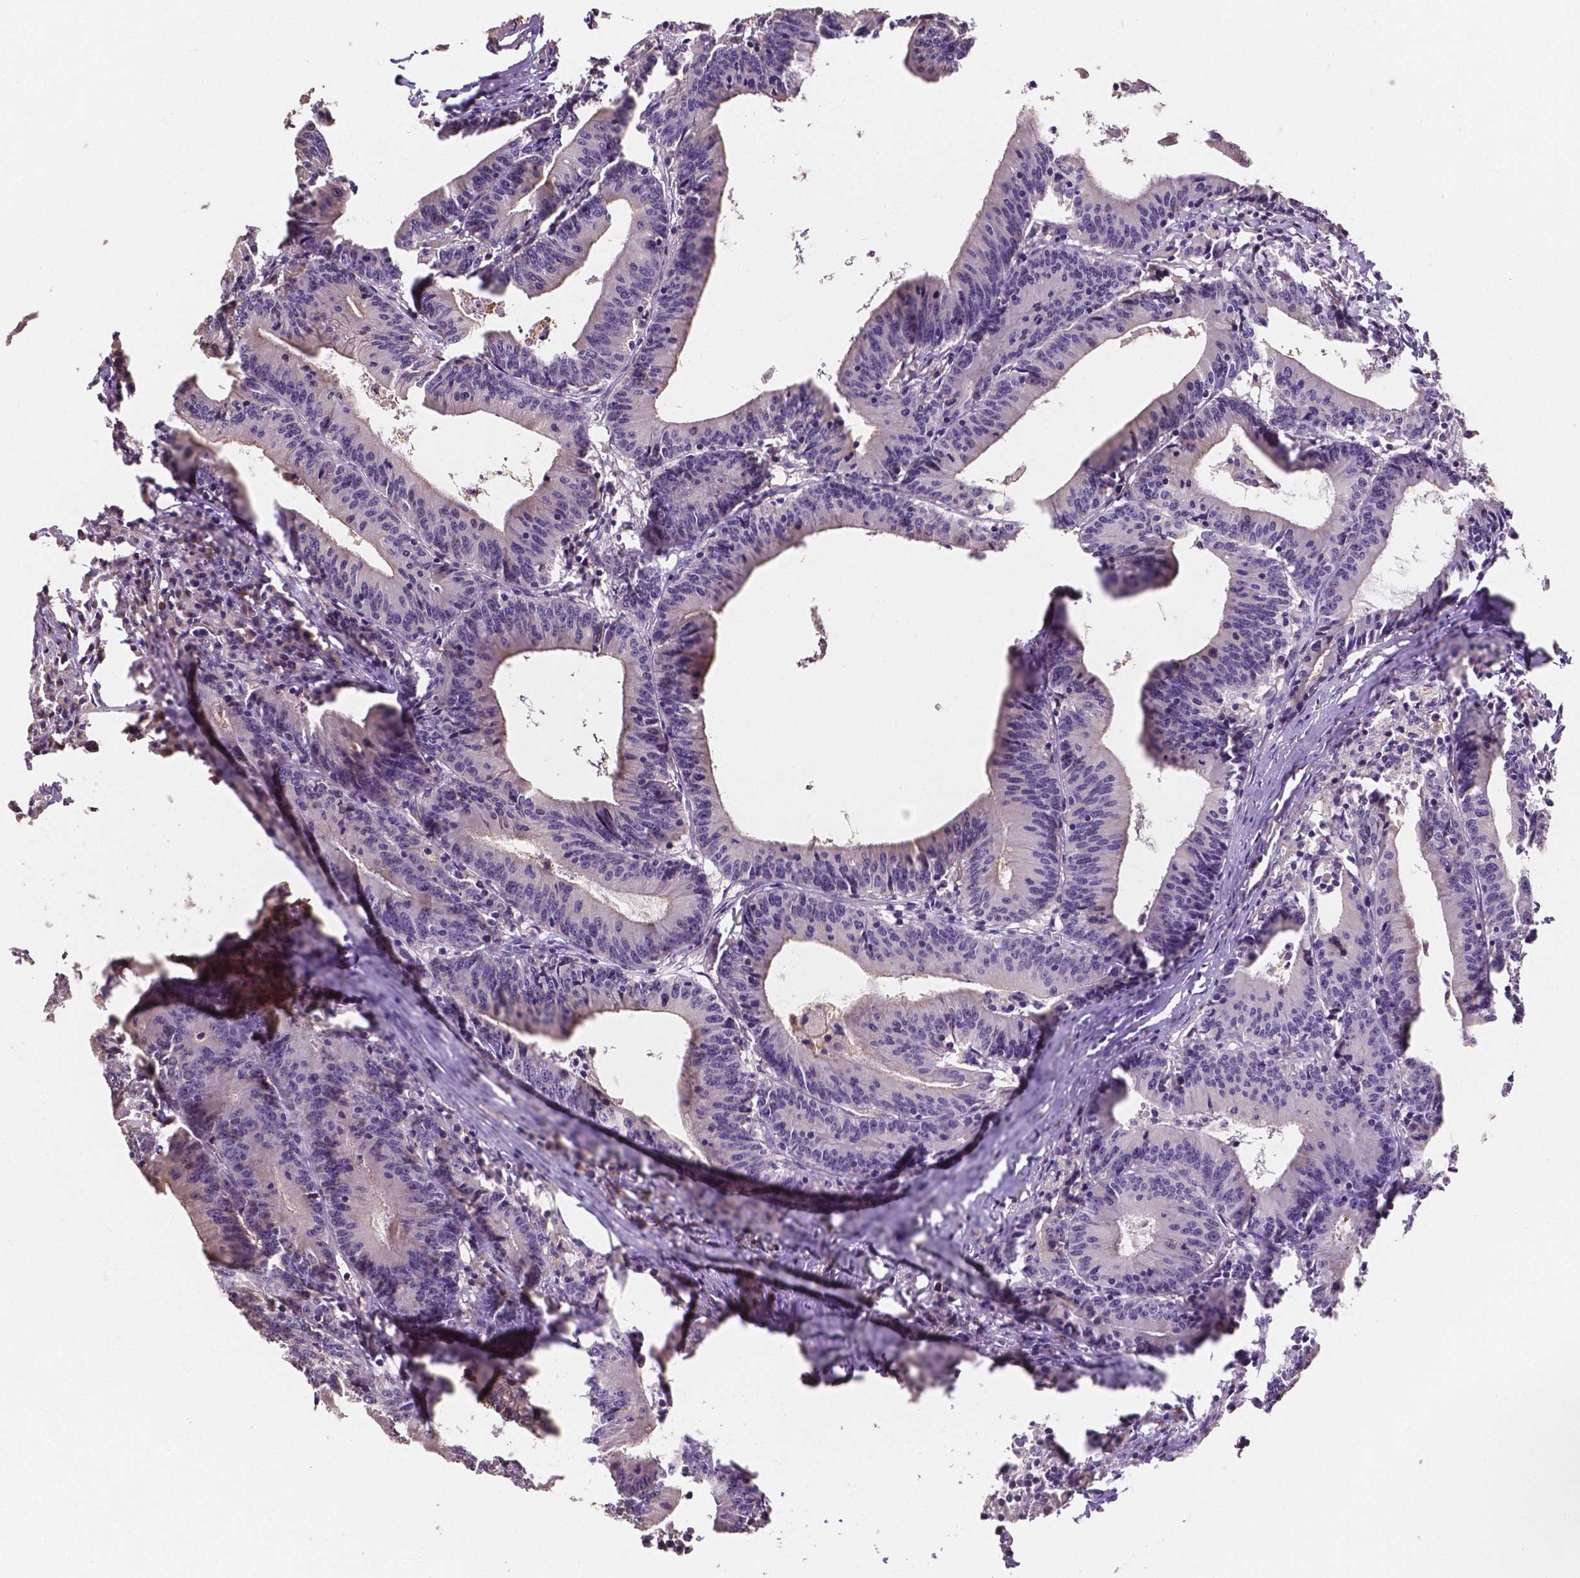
{"staining": {"intensity": "negative", "quantity": "none", "location": "none"}, "tissue": "colorectal cancer", "cell_type": "Tumor cells", "image_type": "cancer", "snomed": [{"axis": "morphology", "description": "Adenocarcinoma, NOS"}, {"axis": "topography", "description": "Colon"}], "caption": "Colorectal cancer was stained to show a protein in brown. There is no significant staining in tumor cells.", "gene": "ELAVL2", "patient": {"sex": "female", "age": 78}}